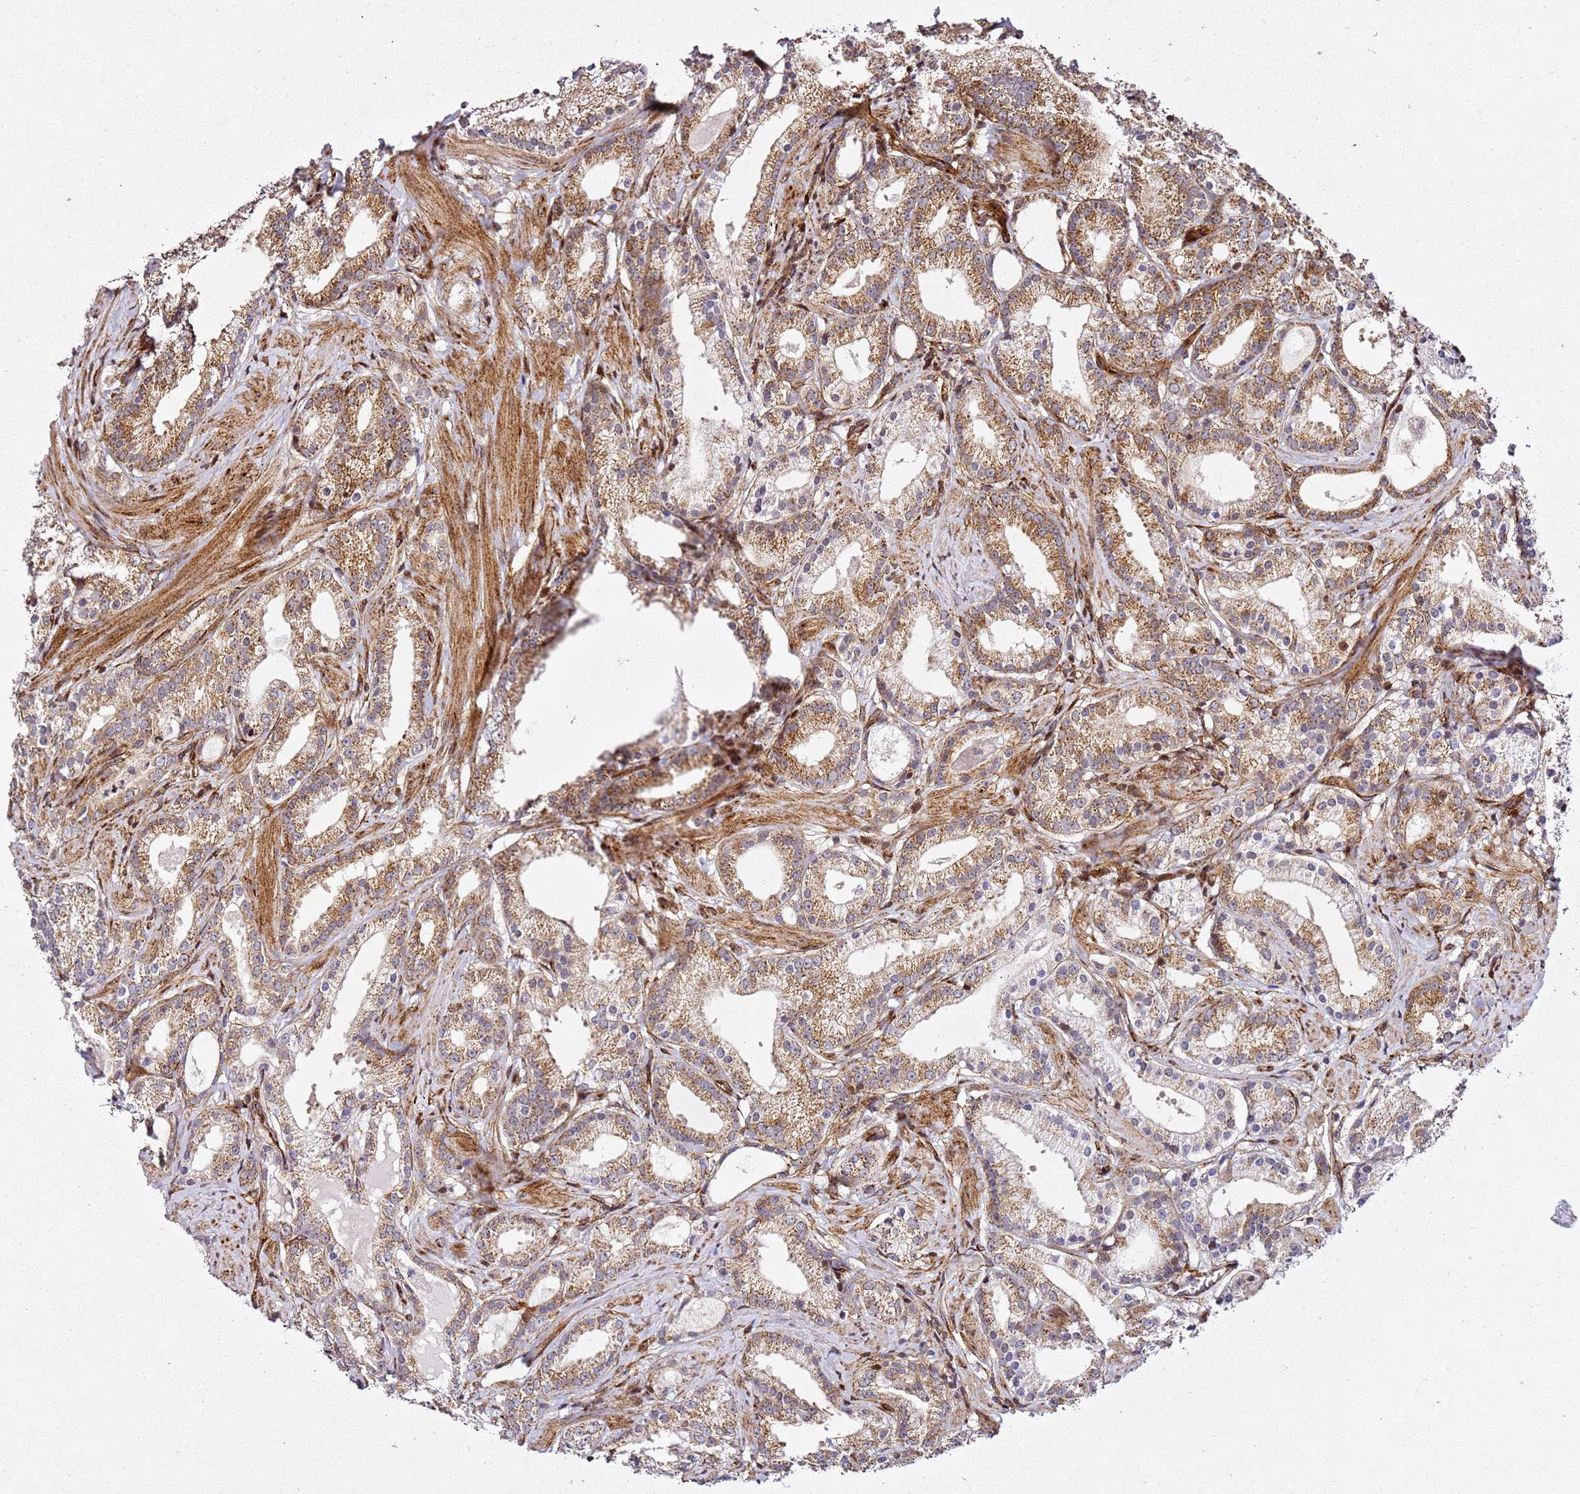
{"staining": {"intensity": "moderate", "quantity": ">75%", "location": "cytoplasmic/membranous"}, "tissue": "prostate cancer", "cell_type": "Tumor cells", "image_type": "cancer", "snomed": [{"axis": "morphology", "description": "Adenocarcinoma, Low grade"}, {"axis": "topography", "description": "Prostate"}], "caption": "Immunohistochemical staining of human adenocarcinoma (low-grade) (prostate) demonstrates medium levels of moderate cytoplasmic/membranous protein expression in approximately >75% of tumor cells.", "gene": "ZNF296", "patient": {"sex": "male", "age": 57}}